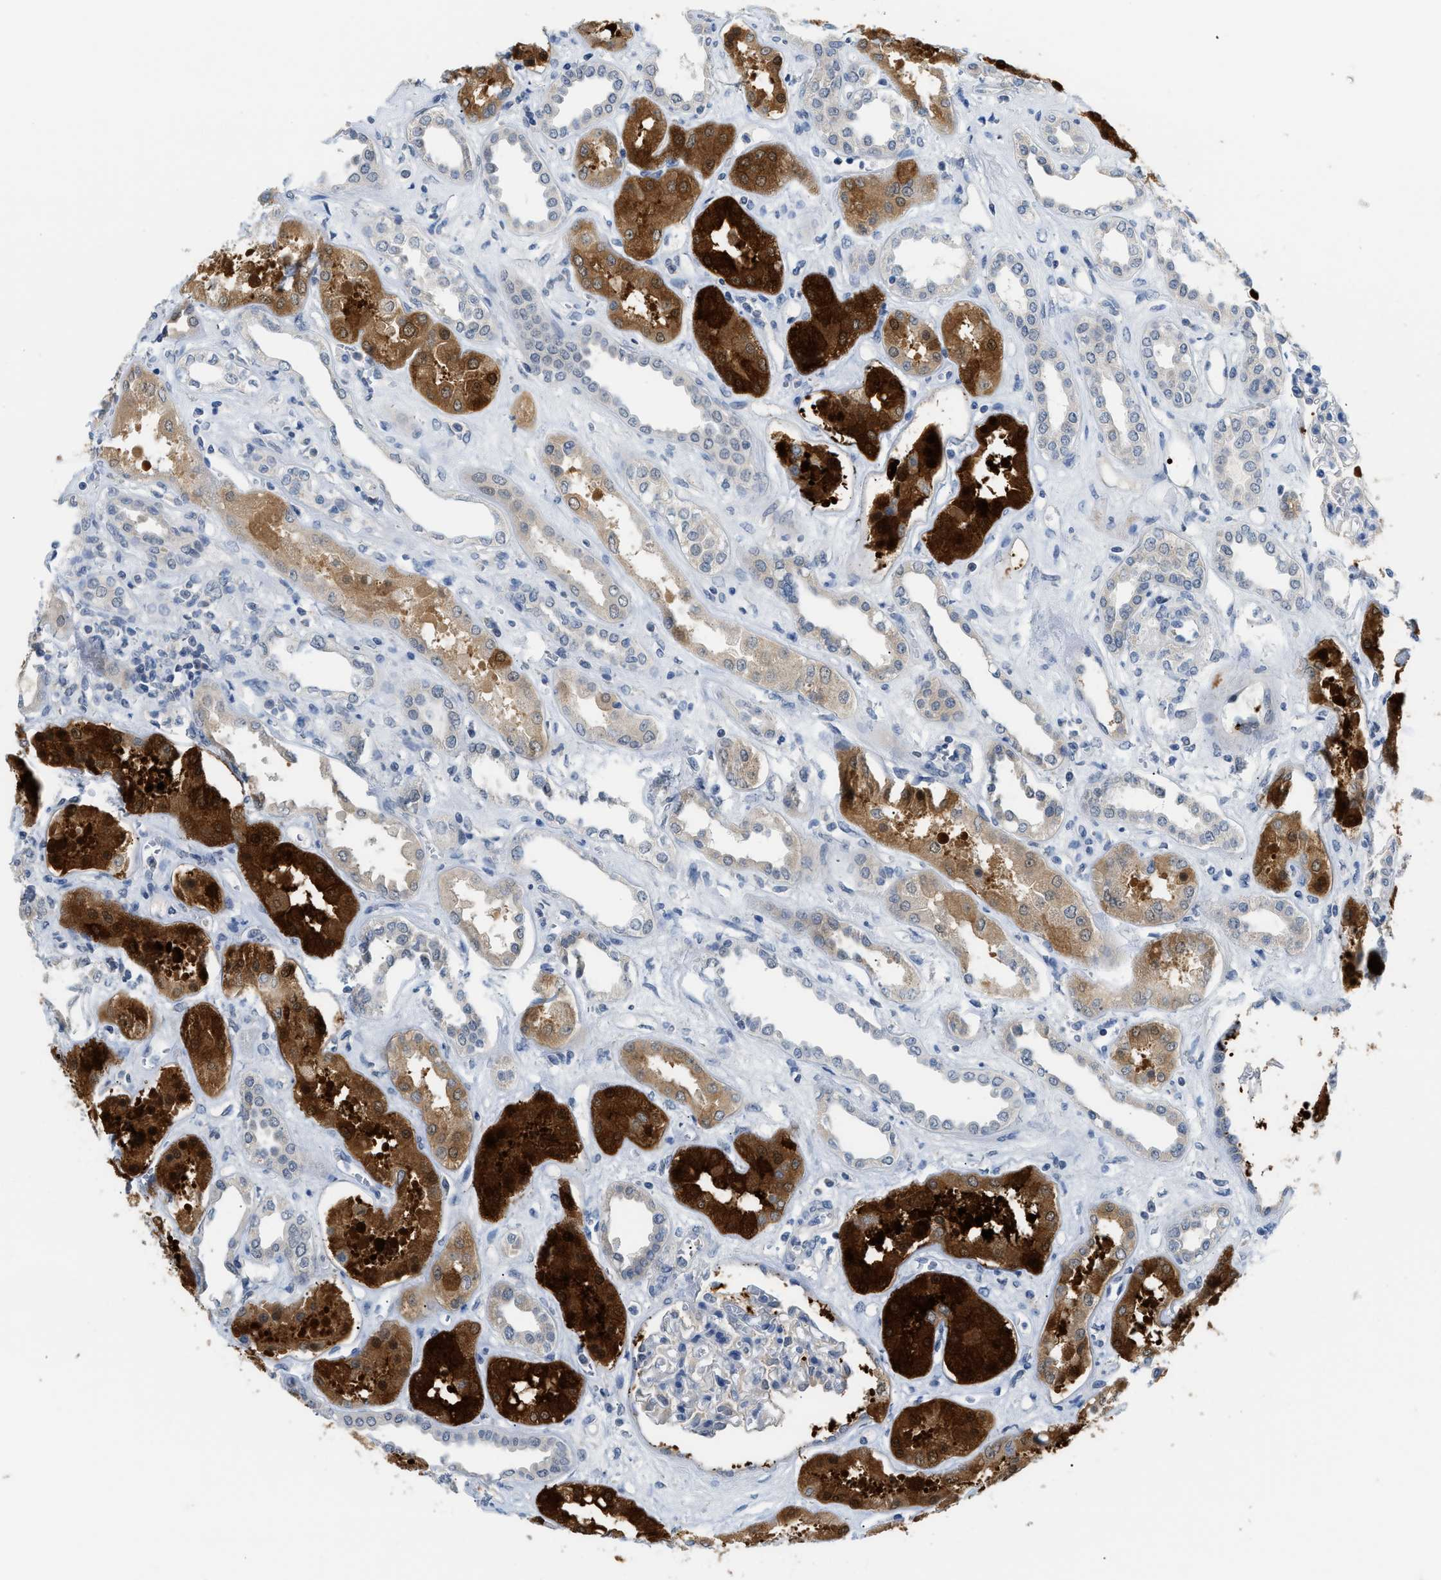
{"staining": {"intensity": "negative", "quantity": "none", "location": "none"}, "tissue": "kidney", "cell_type": "Cells in glomeruli", "image_type": "normal", "snomed": [{"axis": "morphology", "description": "Normal tissue, NOS"}, {"axis": "topography", "description": "Kidney"}], "caption": "This is an IHC image of benign human kidney. There is no staining in cells in glomeruli.", "gene": "PSAT1", "patient": {"sex": "male", "age": 59}}